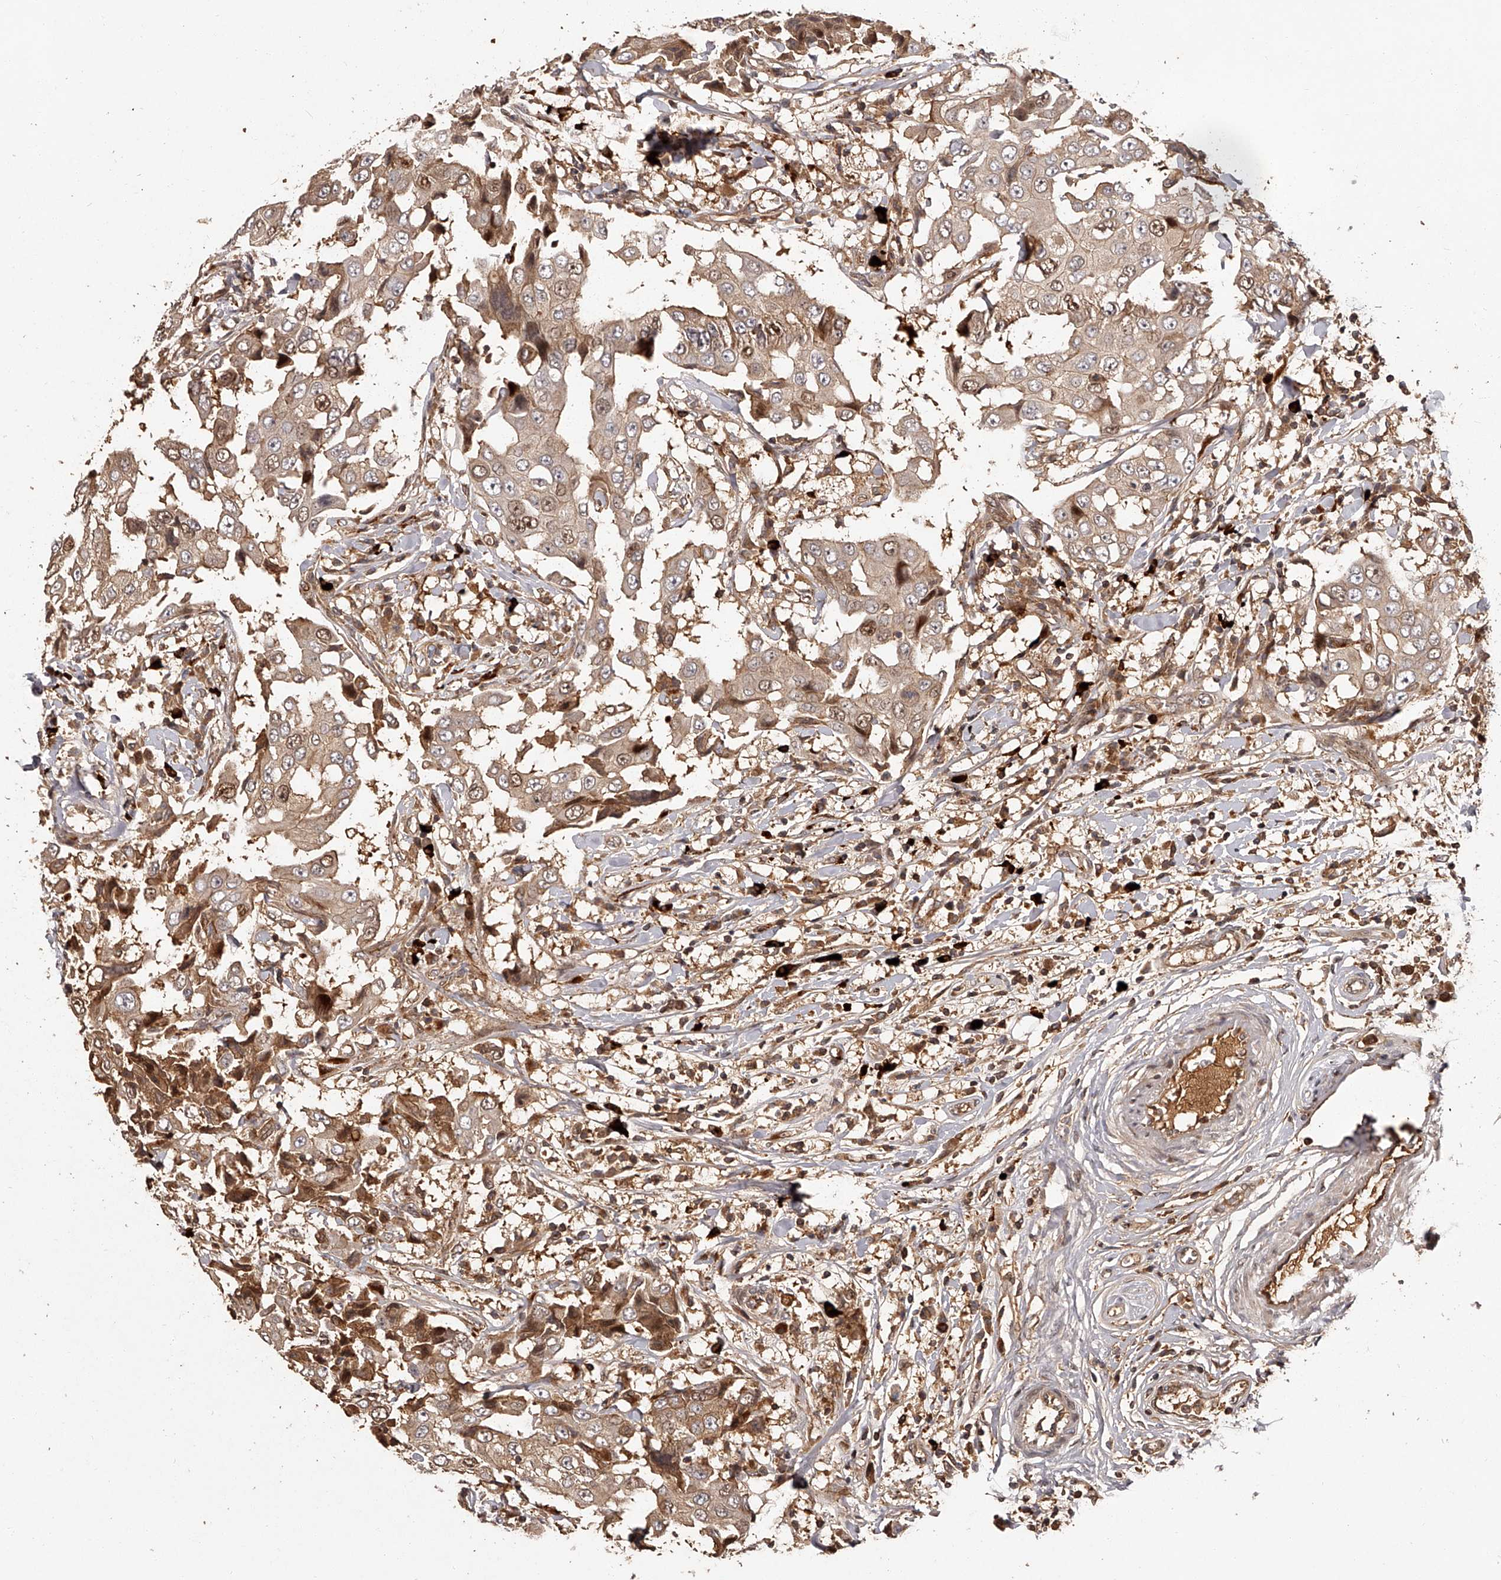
{"staining": {"intensity": "moderate", "quantity": "25%-75%", "location": "cytoplasmic/membranous,nuclear"}, "tissue": "breast cancer", "cell_type": "Tumor cells", "image_type": "cancer", "snomed": [{"axis": "morphology", "description": "Duct carcinoma"}, {"axis": "topography", "description": "Breast"}], "caption": "High-power microscopy captured an IHC image of invasive ductal carcinoma (breast), revealing moderate cytoplasmic/membranous and nuclear expression in approximately 25%-75% of tumor cells.", "gene": "CRYZL1", "patient": {"sex": "female", "age": 27}}